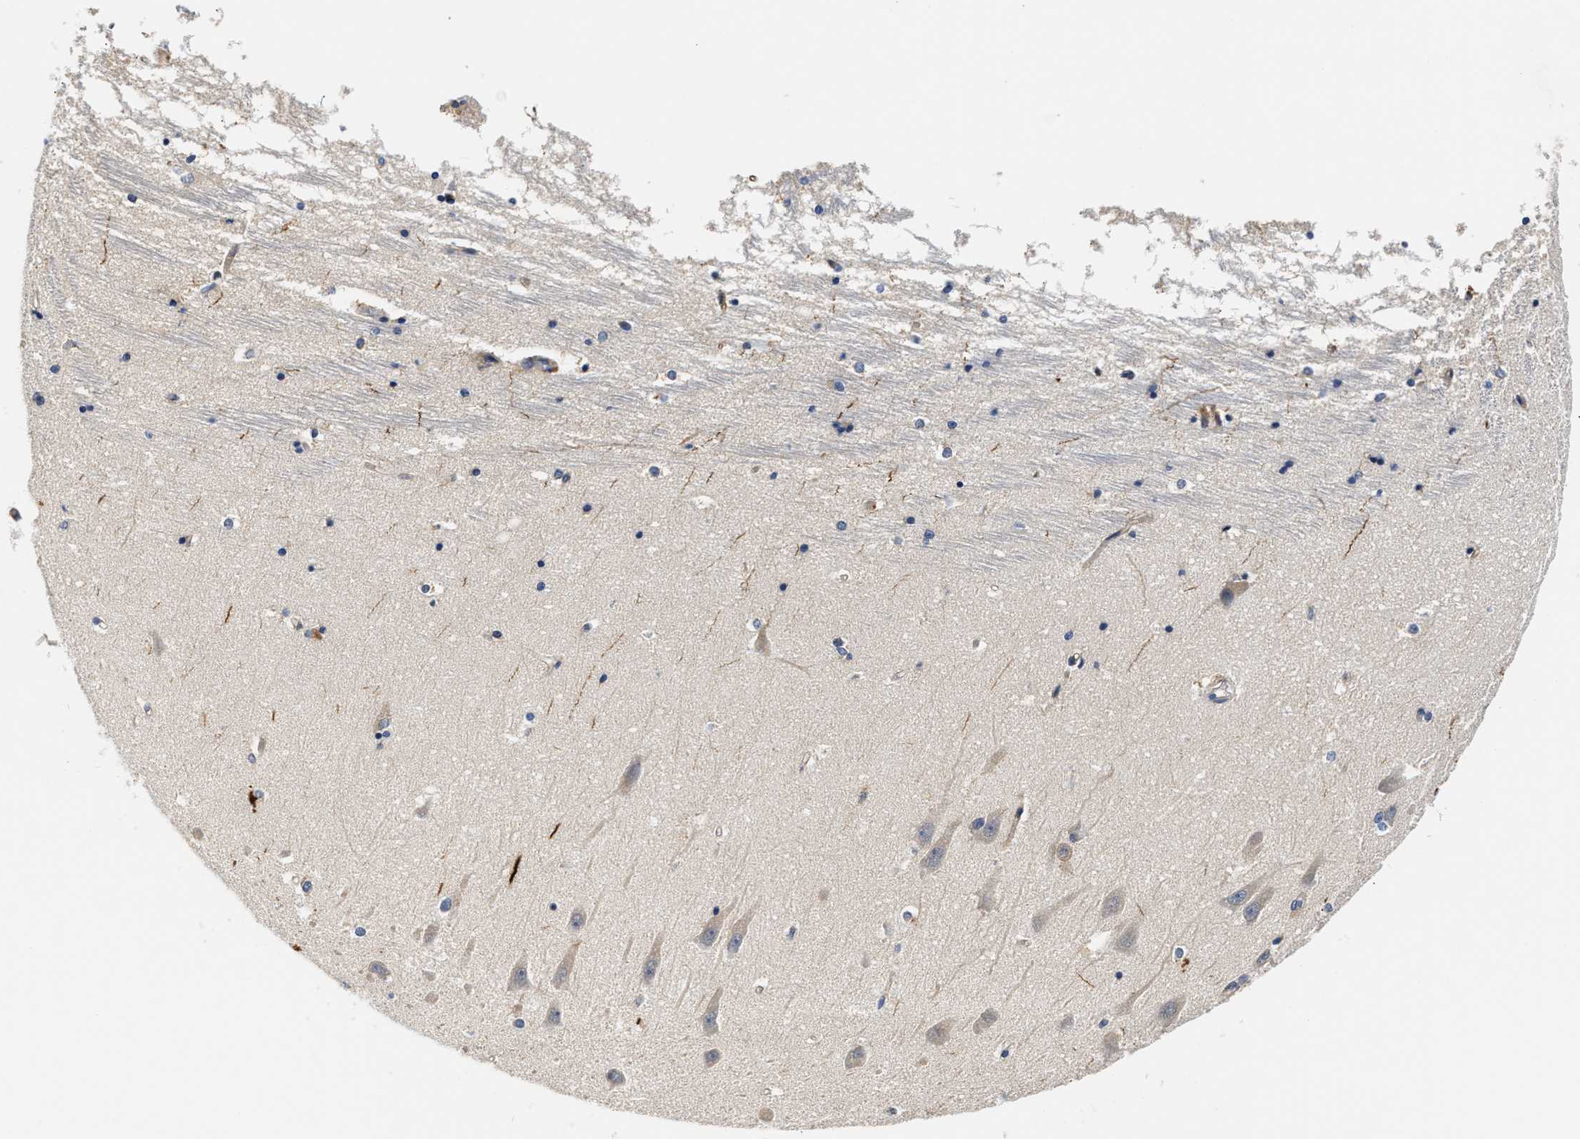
{"staining": {"intensity": "negative", "quantity": "none", "location": "none"}, "tissue": "hippocampus", "cell_type": "Glial cells", "image_type": "normal", "snomed": [{"axis": "morphology", "description": "Normal tissue, NOS"}, {"axis": "topography", "description": "Hippocampus"}], "caption": "Human hippocampus stained for a protein using IHC shows no expression in glial cells.", "gene": "ACADVL", "patient": {"sex": "male", "age": 45}}